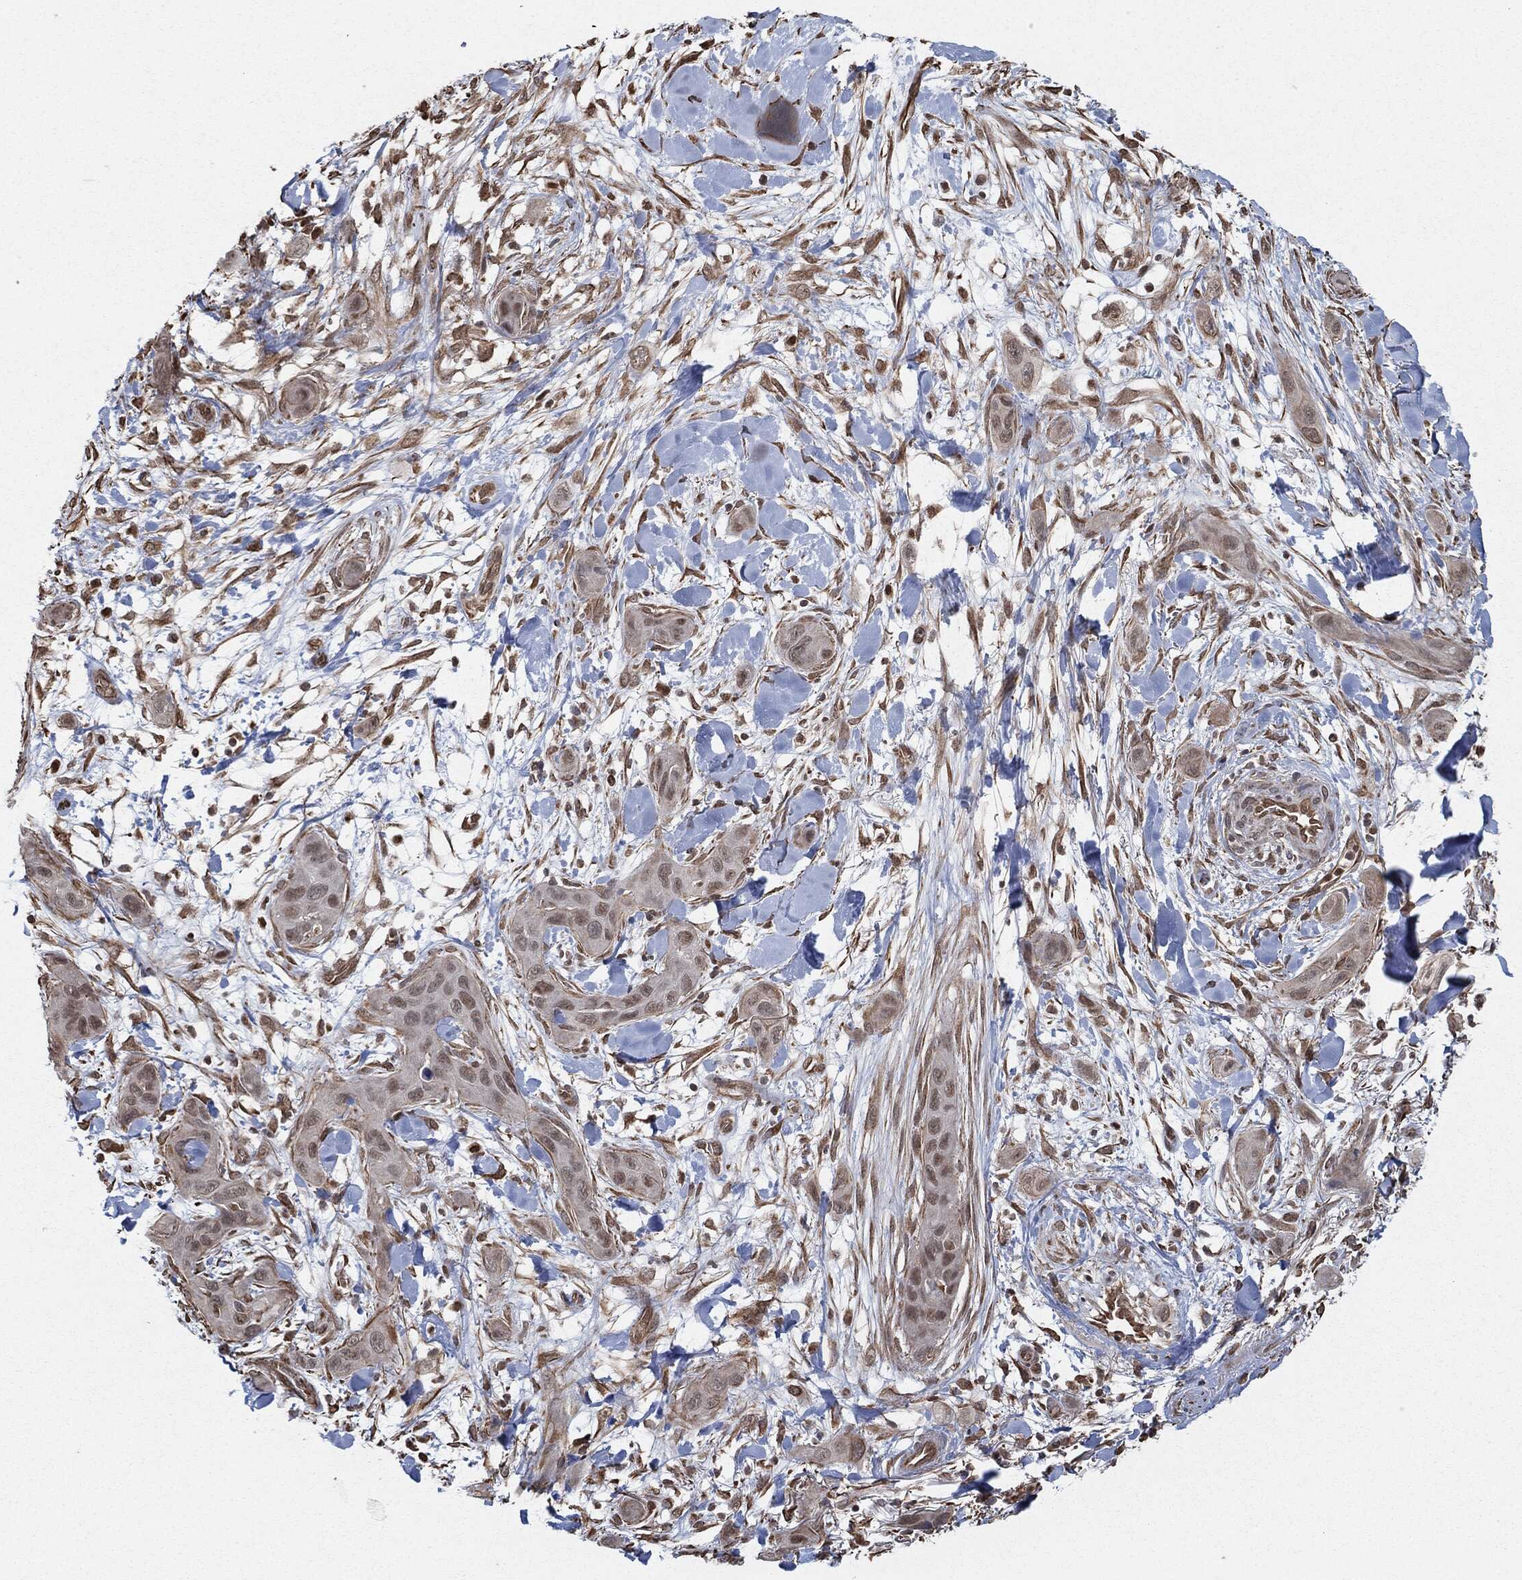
{"staining": {"intensity": "weak", "quantity": "25%-75%", "location": "nuclear"}, "tissue": "skin cancer", "cell_type": "Tumor cells", "image_type": "cancer", "snomed": [{"axis": "morphology", "description": "Squamous cell carcinoma, NOS"}, {"axis": "topography", "description": "Skin"}], "caption": "IHC (DAB) staining of human skin cancer displays weak nuclear protein expression in approximately 25%-75% of tumor cells.", "gene": "TP53RK", "patient": {"sex": "male", "age": 78}}